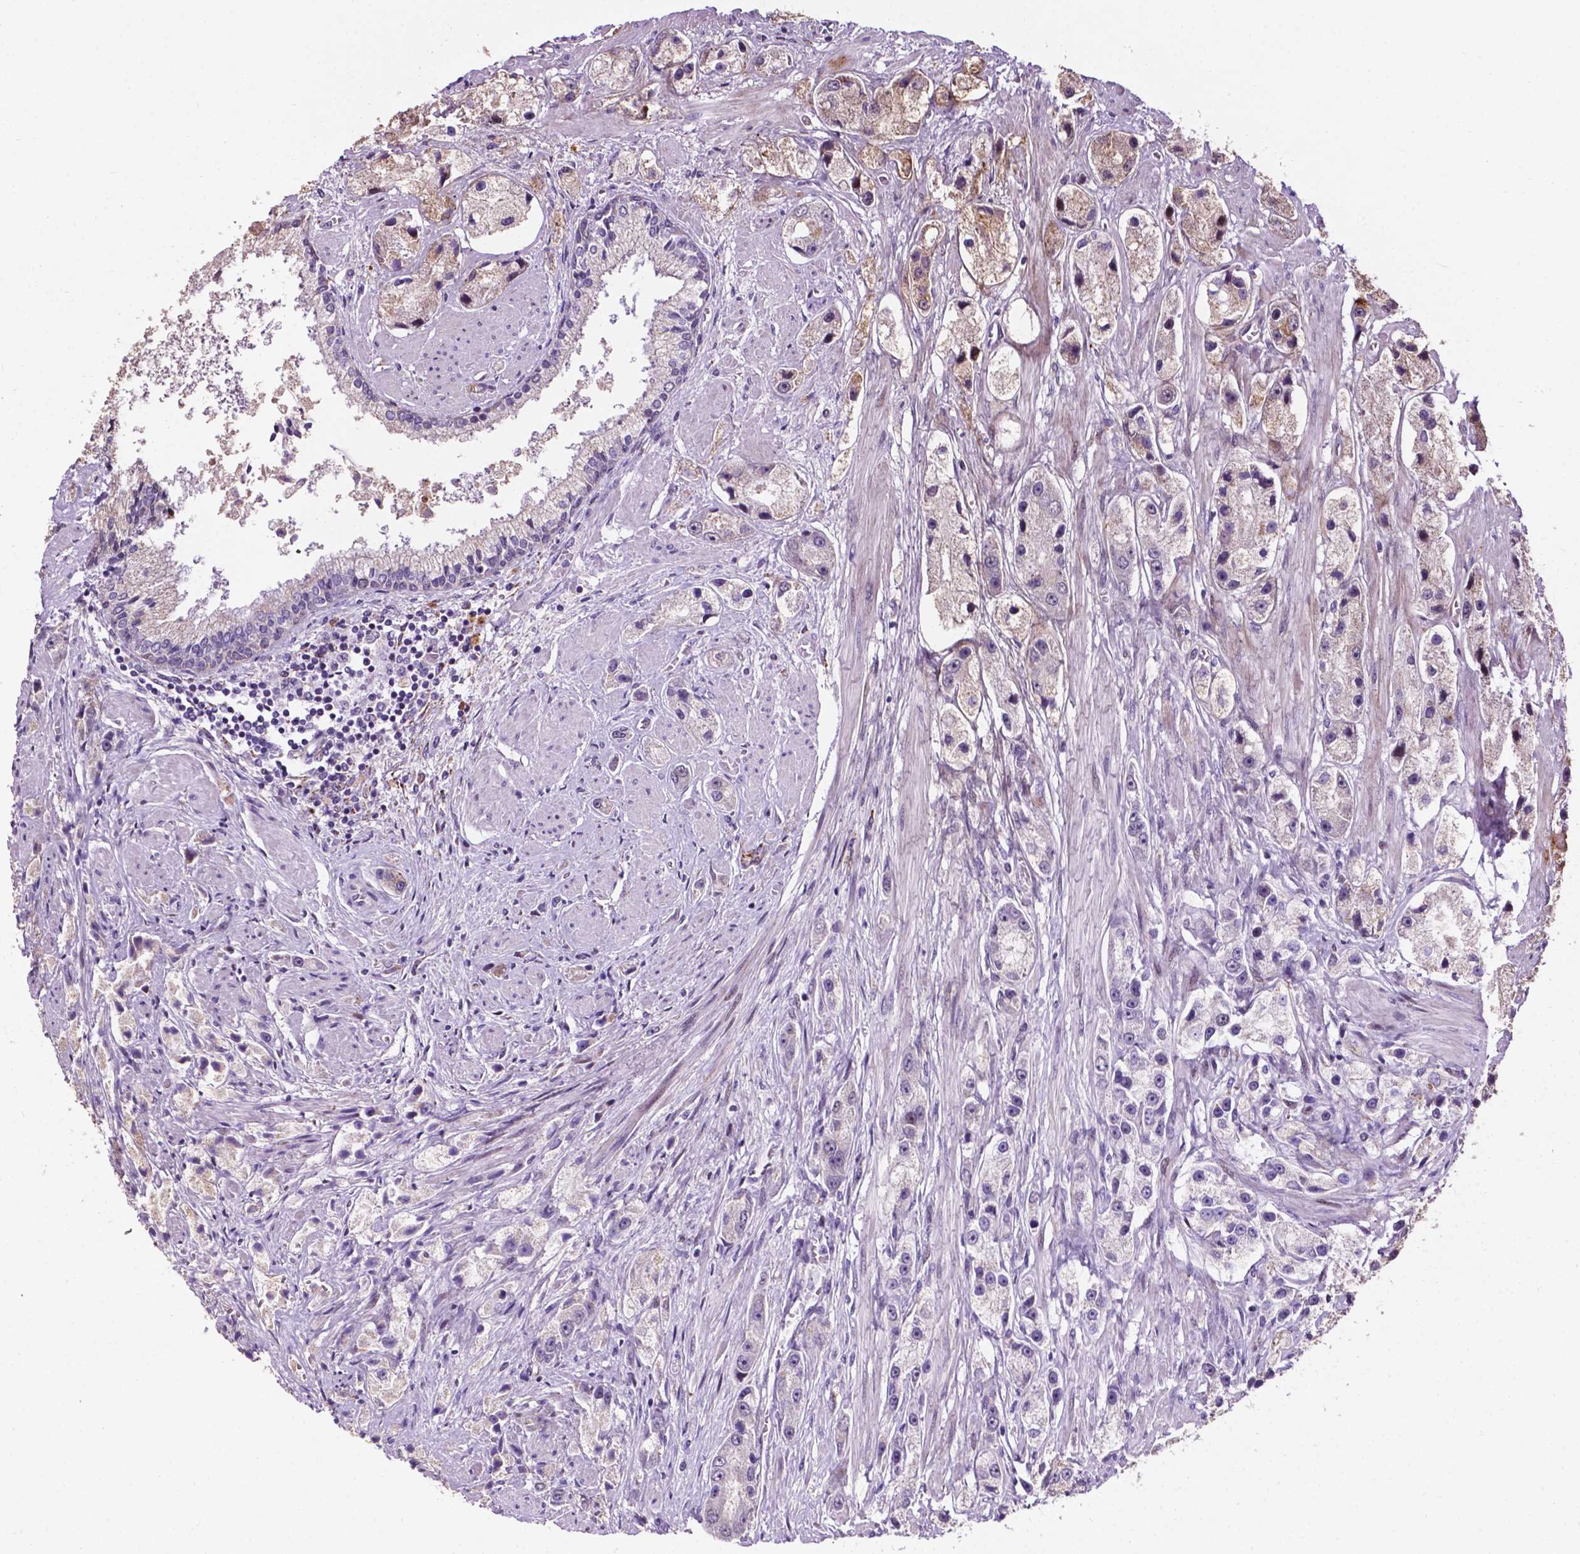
{"staining": {"intensity": "negative", "quantity": "none", "location": "none"}, "tissue": "prostate cancer", "cell_type": "Tumor cells", "image_type": "cancer", "snomed": [{"axis": "morphology", "description": "Adenocarcinoma, High grade"}, {"axis": "topography", "description": "Prostate"}], "caption": "Immunohistochemical staining of prostate cancer (high-grade adenocarcinoma) reveals no significant positivity in tumor cells.", "gene": "SMAD3", "patient": {"sex": "male", "age": 67}}